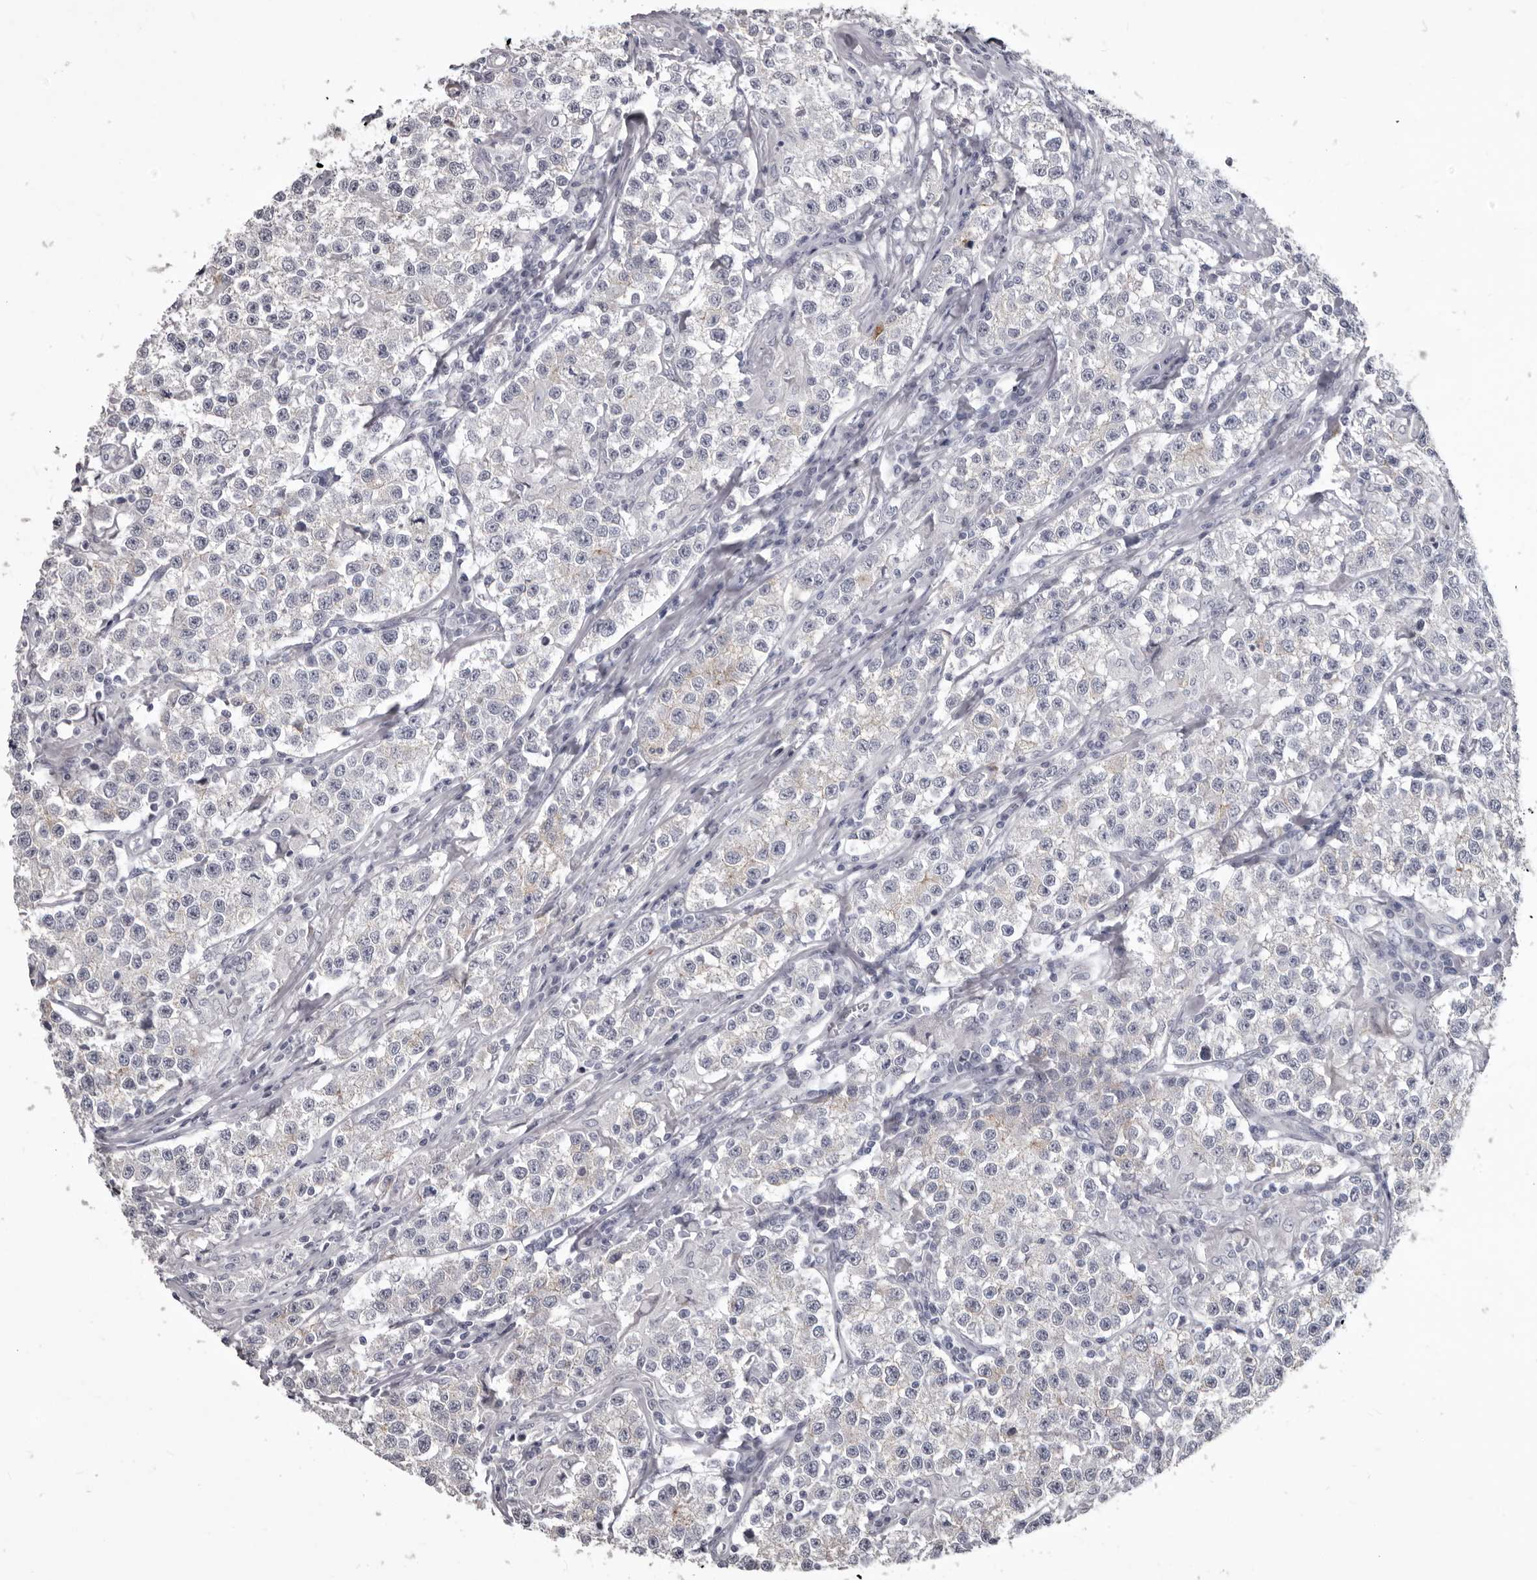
{"staining": {"intensity": "moderate", "quantity": "<25%", "location": "cytoplasmic/membranous"}, "tissue": "testis cancer", "cell_type": "Tumor cells", "image_type": "cancer", "snomed": [{"axis": "morphology", "description": "Seminoma, NOS"}, {"axis": "morphology", "description": "Carcinoma, Embryonal, NOS"}, {"axis": "topography", "description": "Testis"}], "caption": "Testis cancer (seminoma) was stained to show a protein in brown. There is low levels of moderate cytoplasmic/membranous expression in about <25% of tumor cells.", "gene": "LPAR6", "patient": {"sex": "male", "age": 43}}